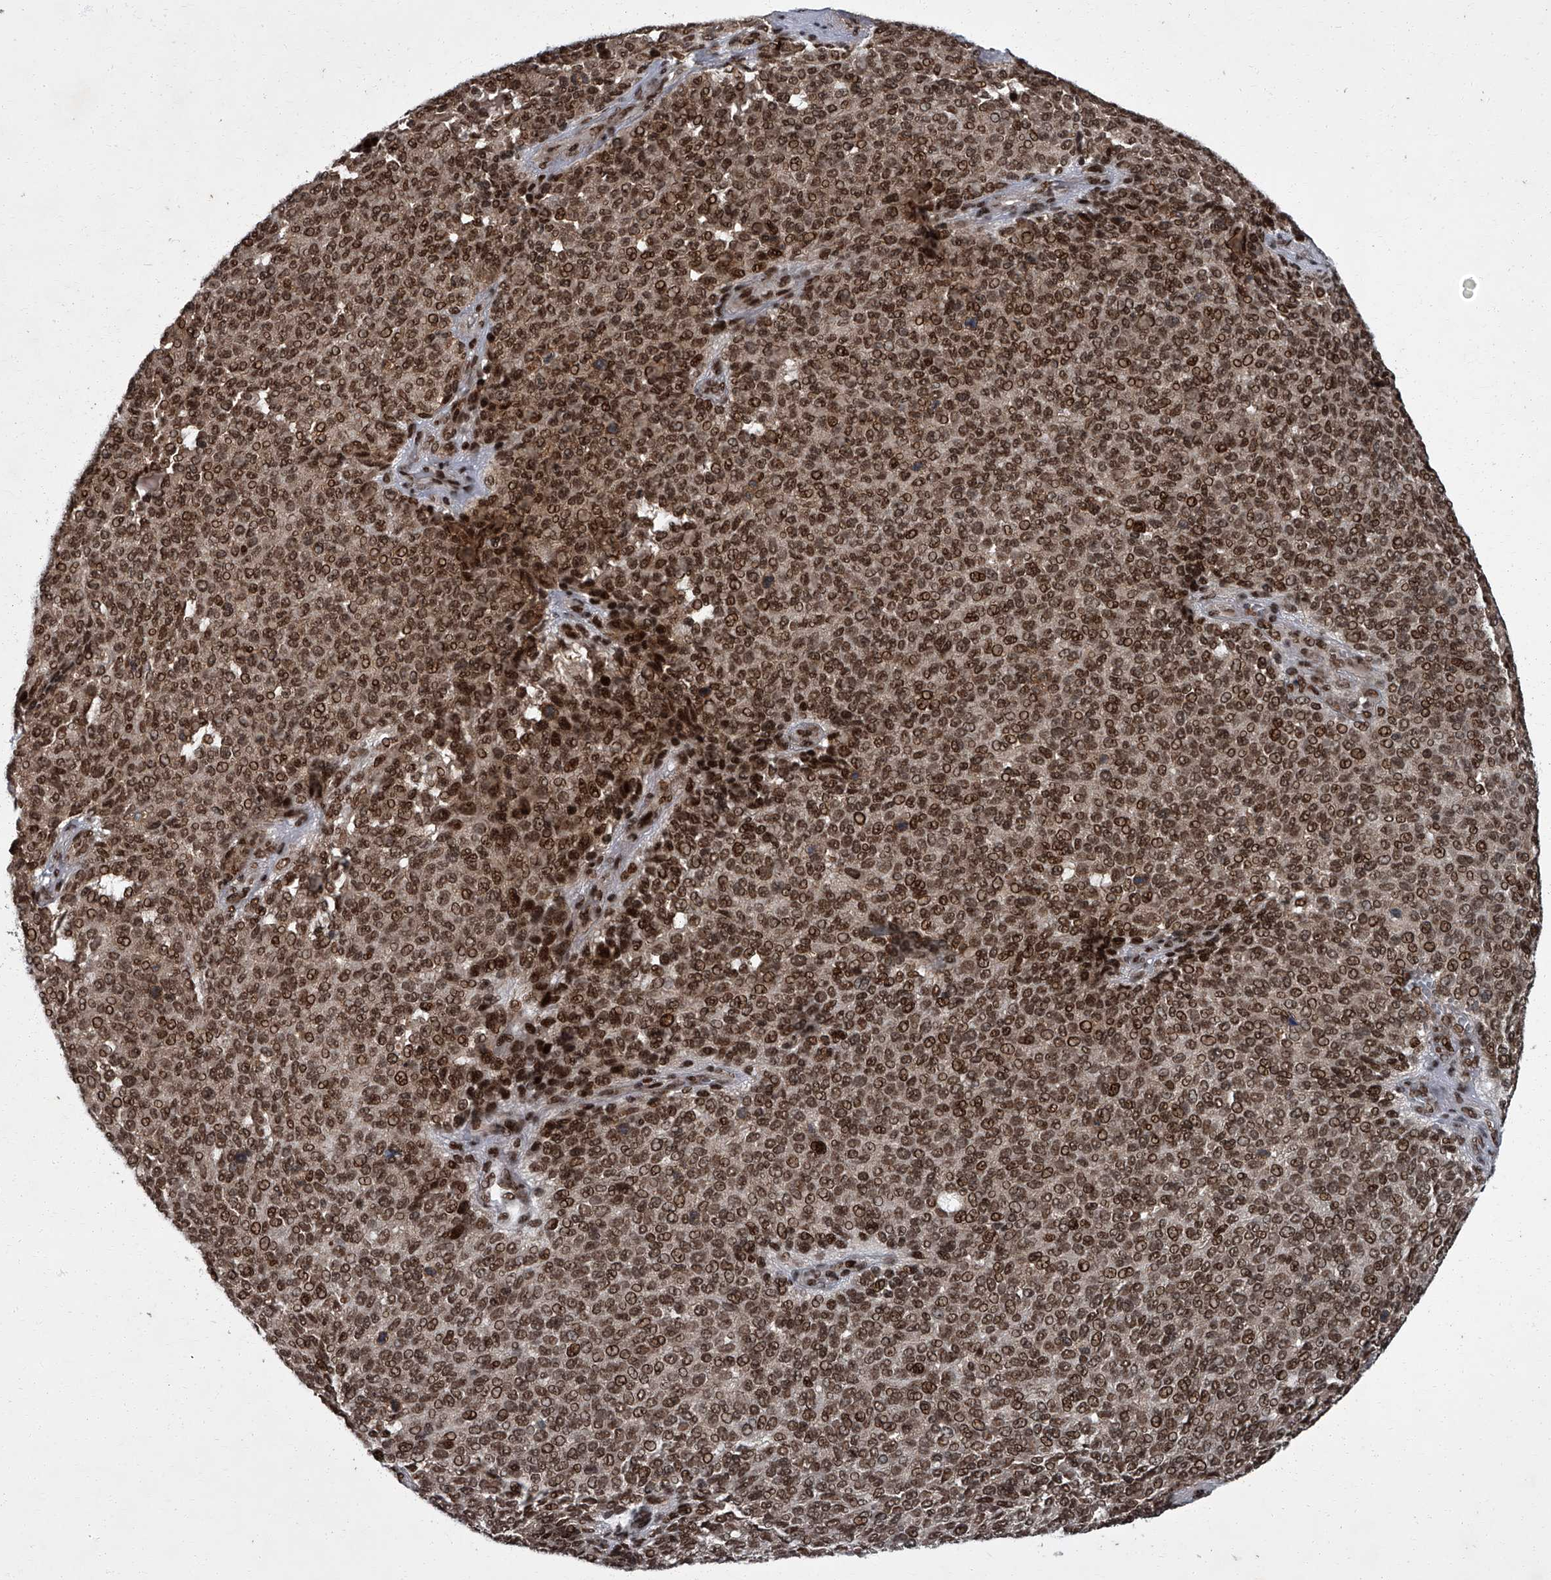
{"staining": {"intensity": "strong", "quantity": ">75%", "location": "nuclear"}, "tissue": "melanoma", "cell_type": "Tumor cells", "image_type": "cancer", "snomed": [{"axis": "morphology", "description": "Malignant melanoma, NOS"}, {"axis": "topography", "description": "Skin"}], "caption": "High-magnification brightfield microscopy of melanoma stained with DAB (brown) and counterstained with hematoxylin (blue). tumor cells exhibit strong nuclear staining is present in about>75% of cells.", "gene": "ZNF518B", "patient": {"sex": "male", "age": 49}}